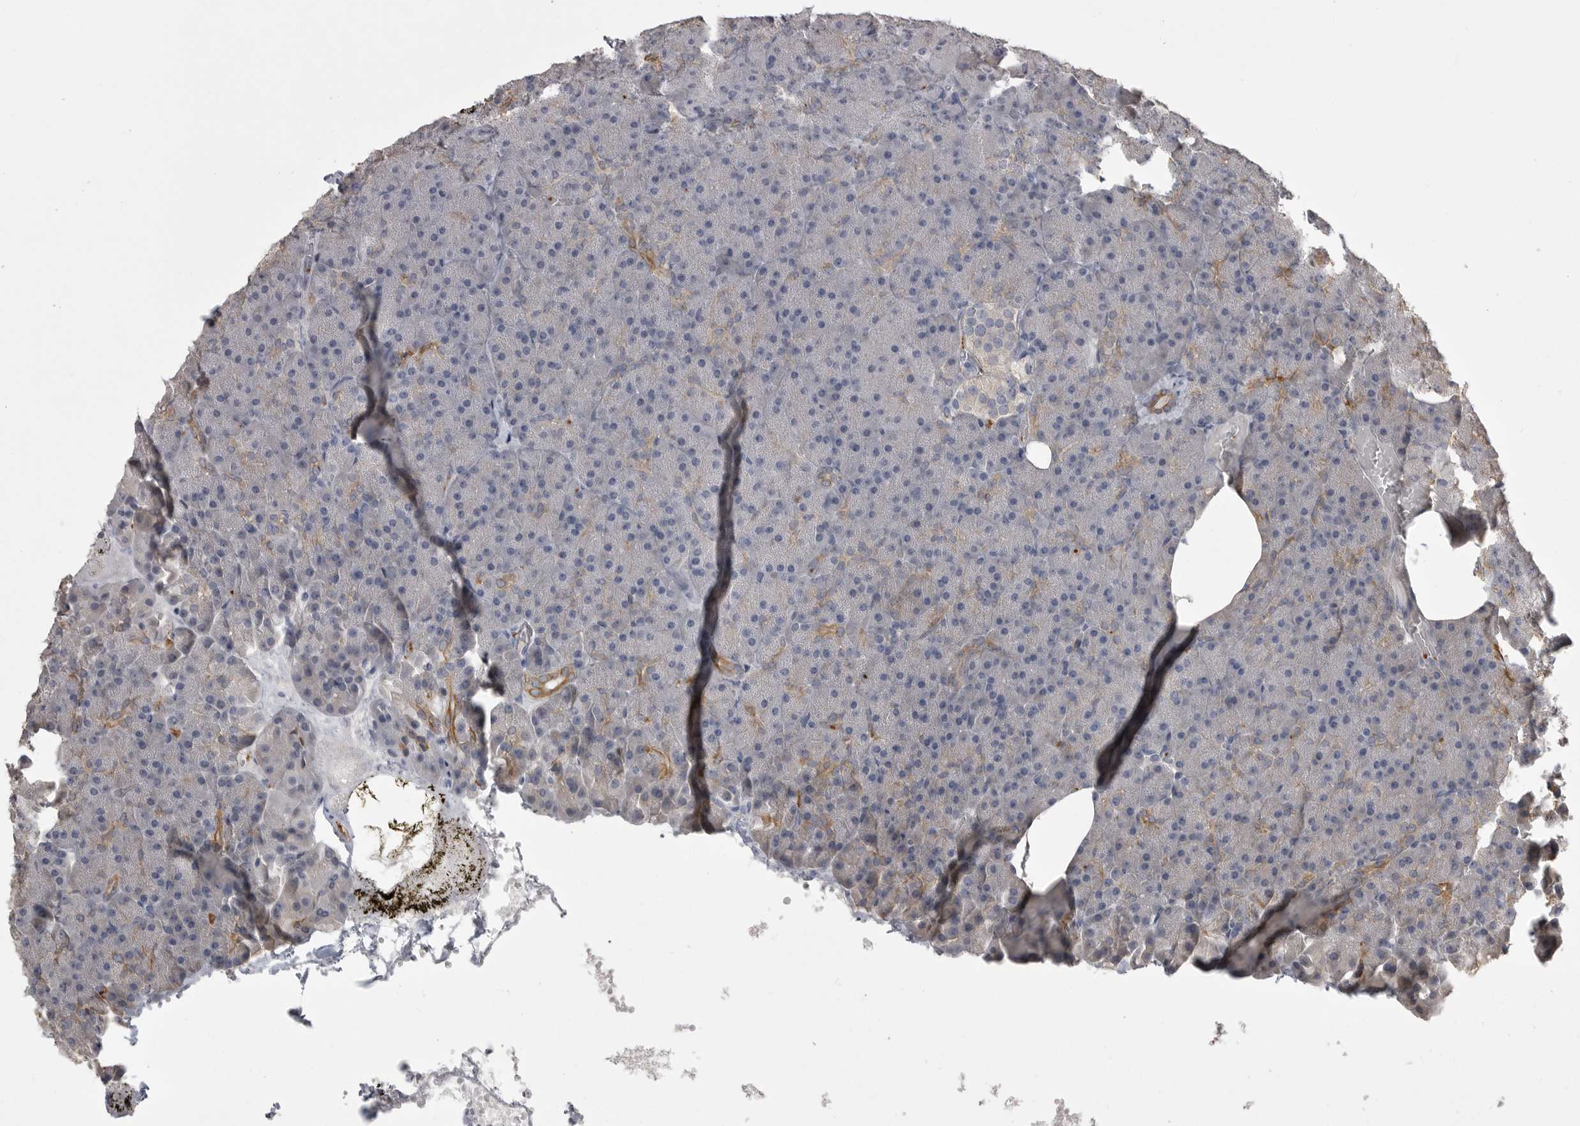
{"staining": {"intensity": "strong", "quantity": "<25%", "location": "cytoplasmic/membranous"}, "tissue": "pancreas", "cell_type": "Exocrine glandular cells", "image_type": "normal", "snomed": [{"axis": "morphology", "description": "Normal tissue, NOS"}, {"axis": "morphology", "description": "Carcinoid, malignant, NOS"}, {"axis": "topography", "description": "Pancreas"}], "caption": "Immunohistochemistry (IHC) staining of benign pancreas, which exhibits medium levels of strong cytoplasmic/membranous staining in about <25% of exocrine glandular cells indicating strong cytoplasmic/membranous protein expression. The staining was performed using DAB (3,3'-diaminobenzidine) (brown) for protein detection and nuclei were counterstained in hematoxylin (blue).", "gene": "CMTM6", "patient": {"sex": "female", "age": 35}}